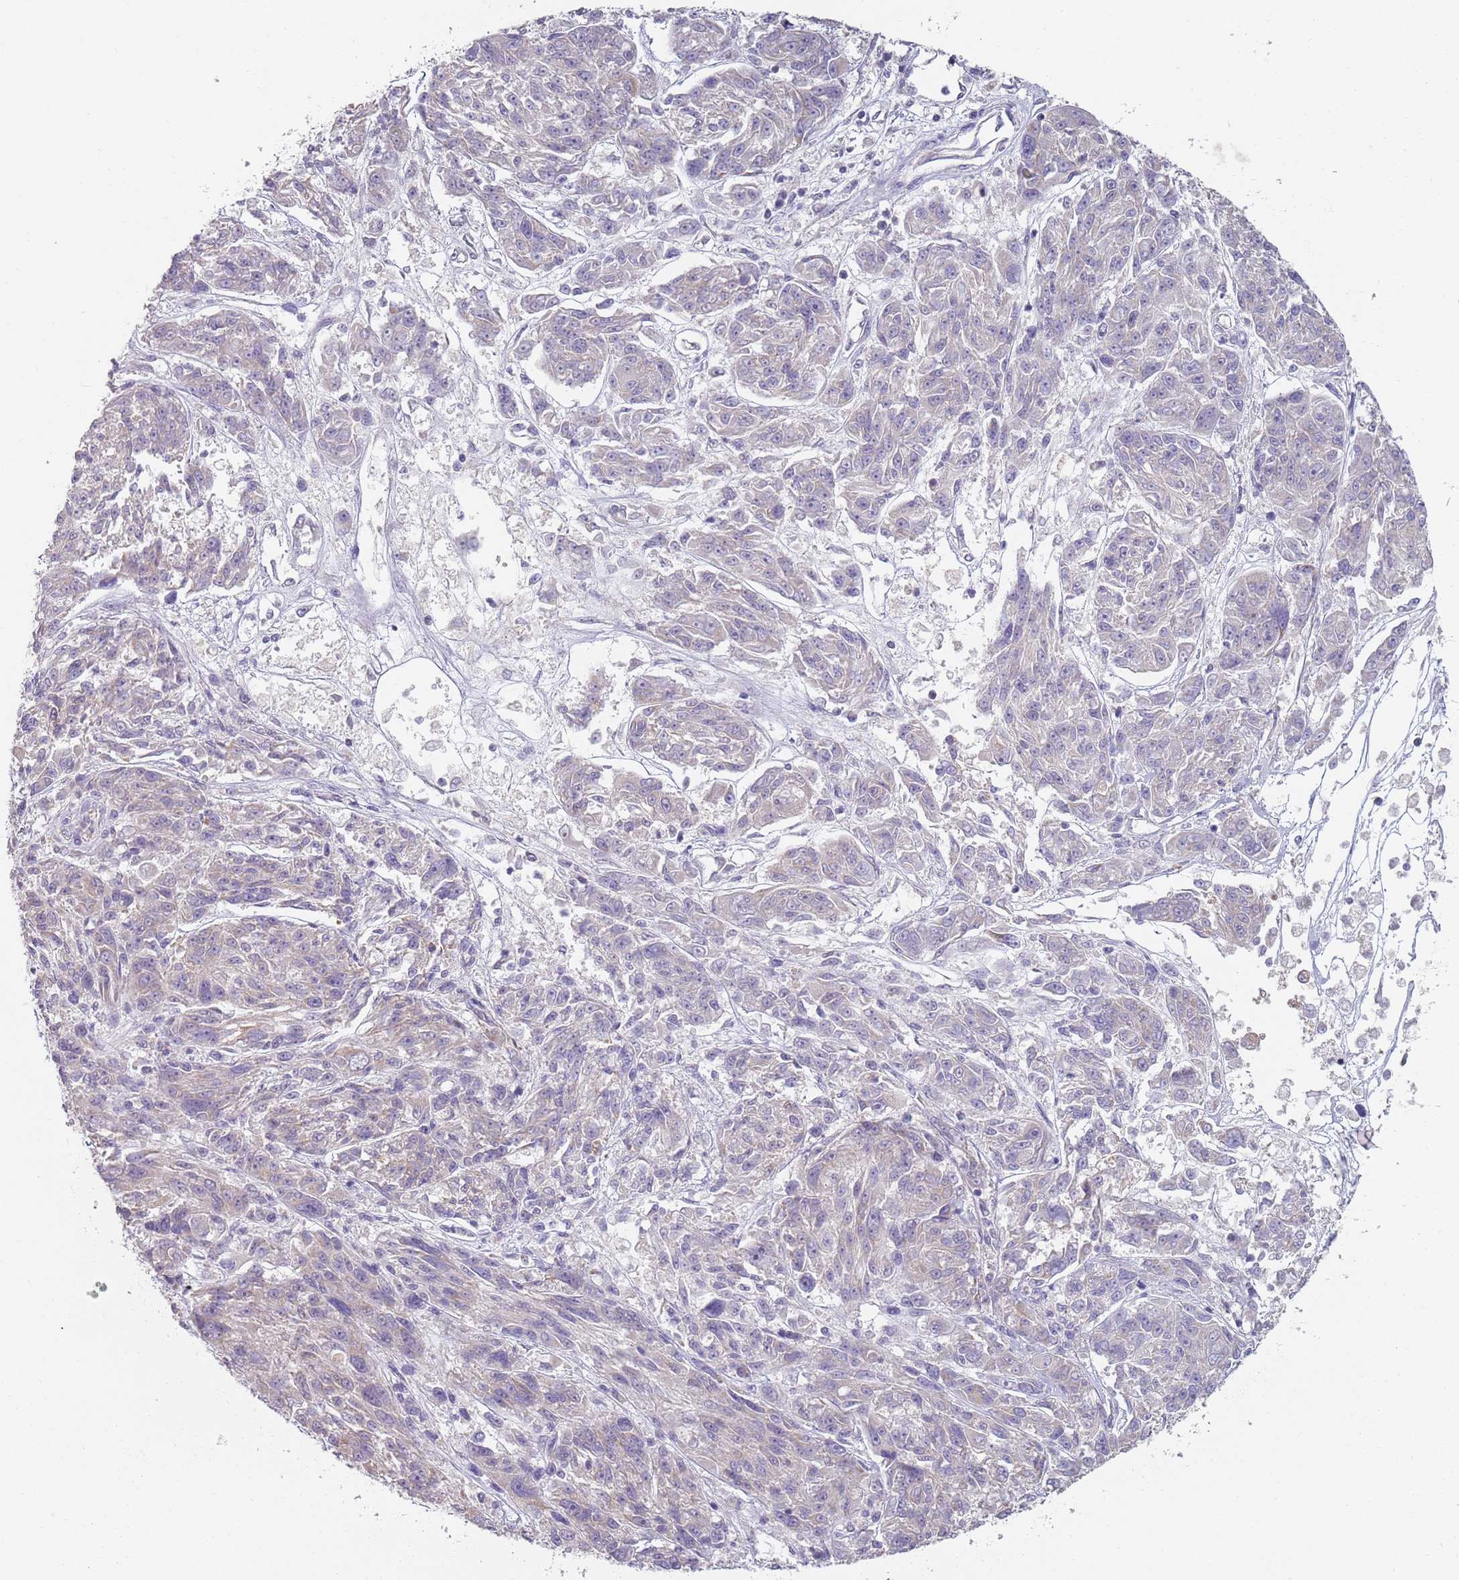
{"staining": {"intensity": "negative", "quantity": "none", "location": "none"}, "tissue": "melanoma", "cell_type": "Tumor cells", "image_type": "cancer", "snomed": [{"axis": "morphology", "description": "Malignant melanoma, NOS"}, {"axis": "topography", "description": "Skin"}], "caption": "The immunohistochemistry photomicrograph has no significant expression in tumor cells of malignant melanoma tissue. The staining was performed using DAB (3,3'-diaminobenzidine) to visualize the protein expression in brown, while the nuclei were stained in blue with hematoxylin (Magnification: 20x).", "gene": "SMARCAL1", "patient": {"sex": "male", "age": 53}}